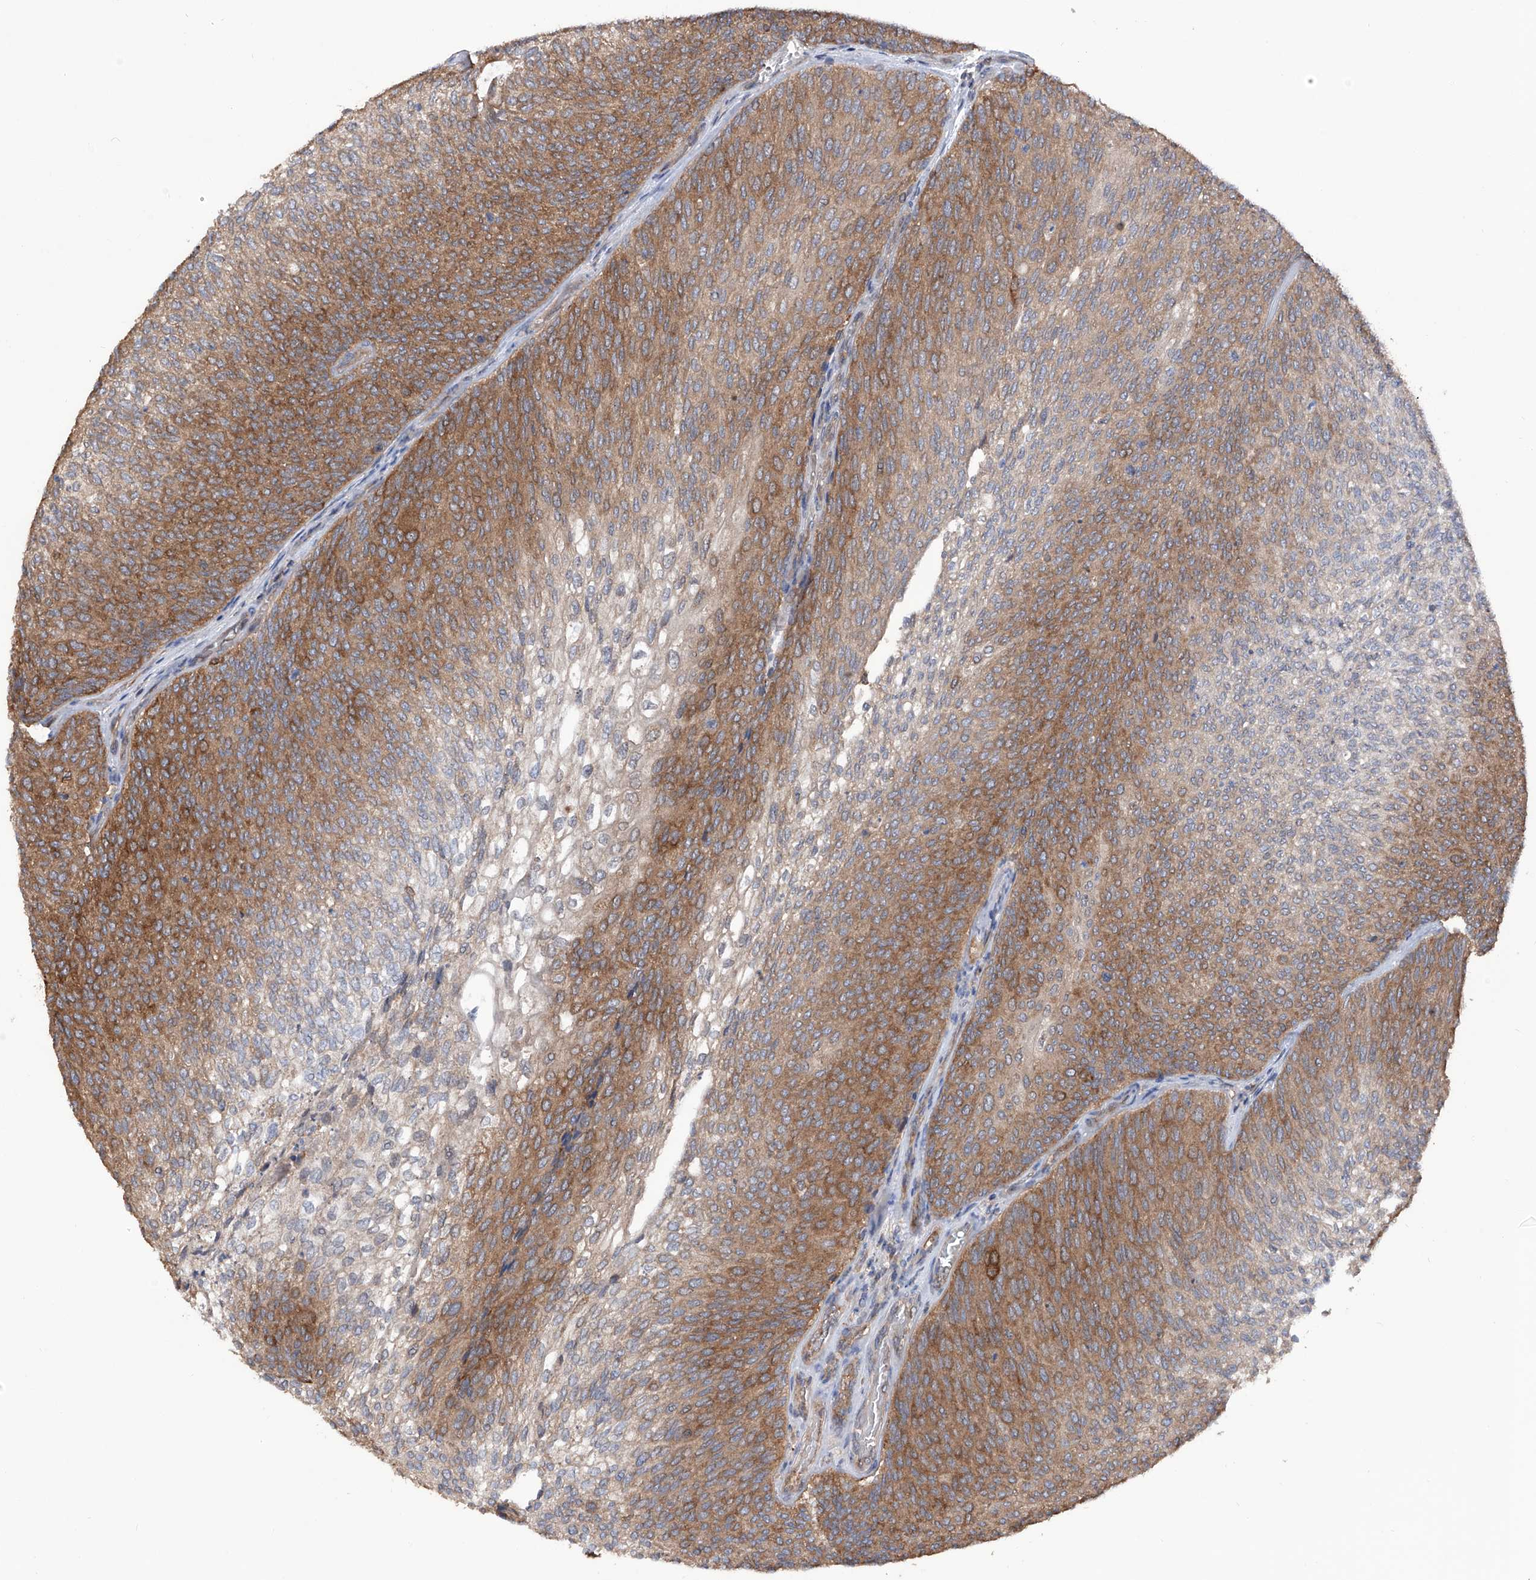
{"staining": {"intensity": "moderate", "quantity": ">75%", "location": "cytoplasmic/membranous"}, "tissue": "urothelial cancer", "cell_type": "Tumor cells", "image_type": "cancer", "snomed": [{"axis": "morphology", "description": "Urothelial carcinoma, Low grade"}, {"axis": "topography", "description": "Urinary bladder"}], "caption": "Urothelial carcinoma (low-grade) was stained to show a protein in brown. There is medium levels of moderate cytoplasmic/membranous staining in approximately >75% of tumor cells.", "gene": "NUDT17", "patient": {"sex": "female", "age": 79}}